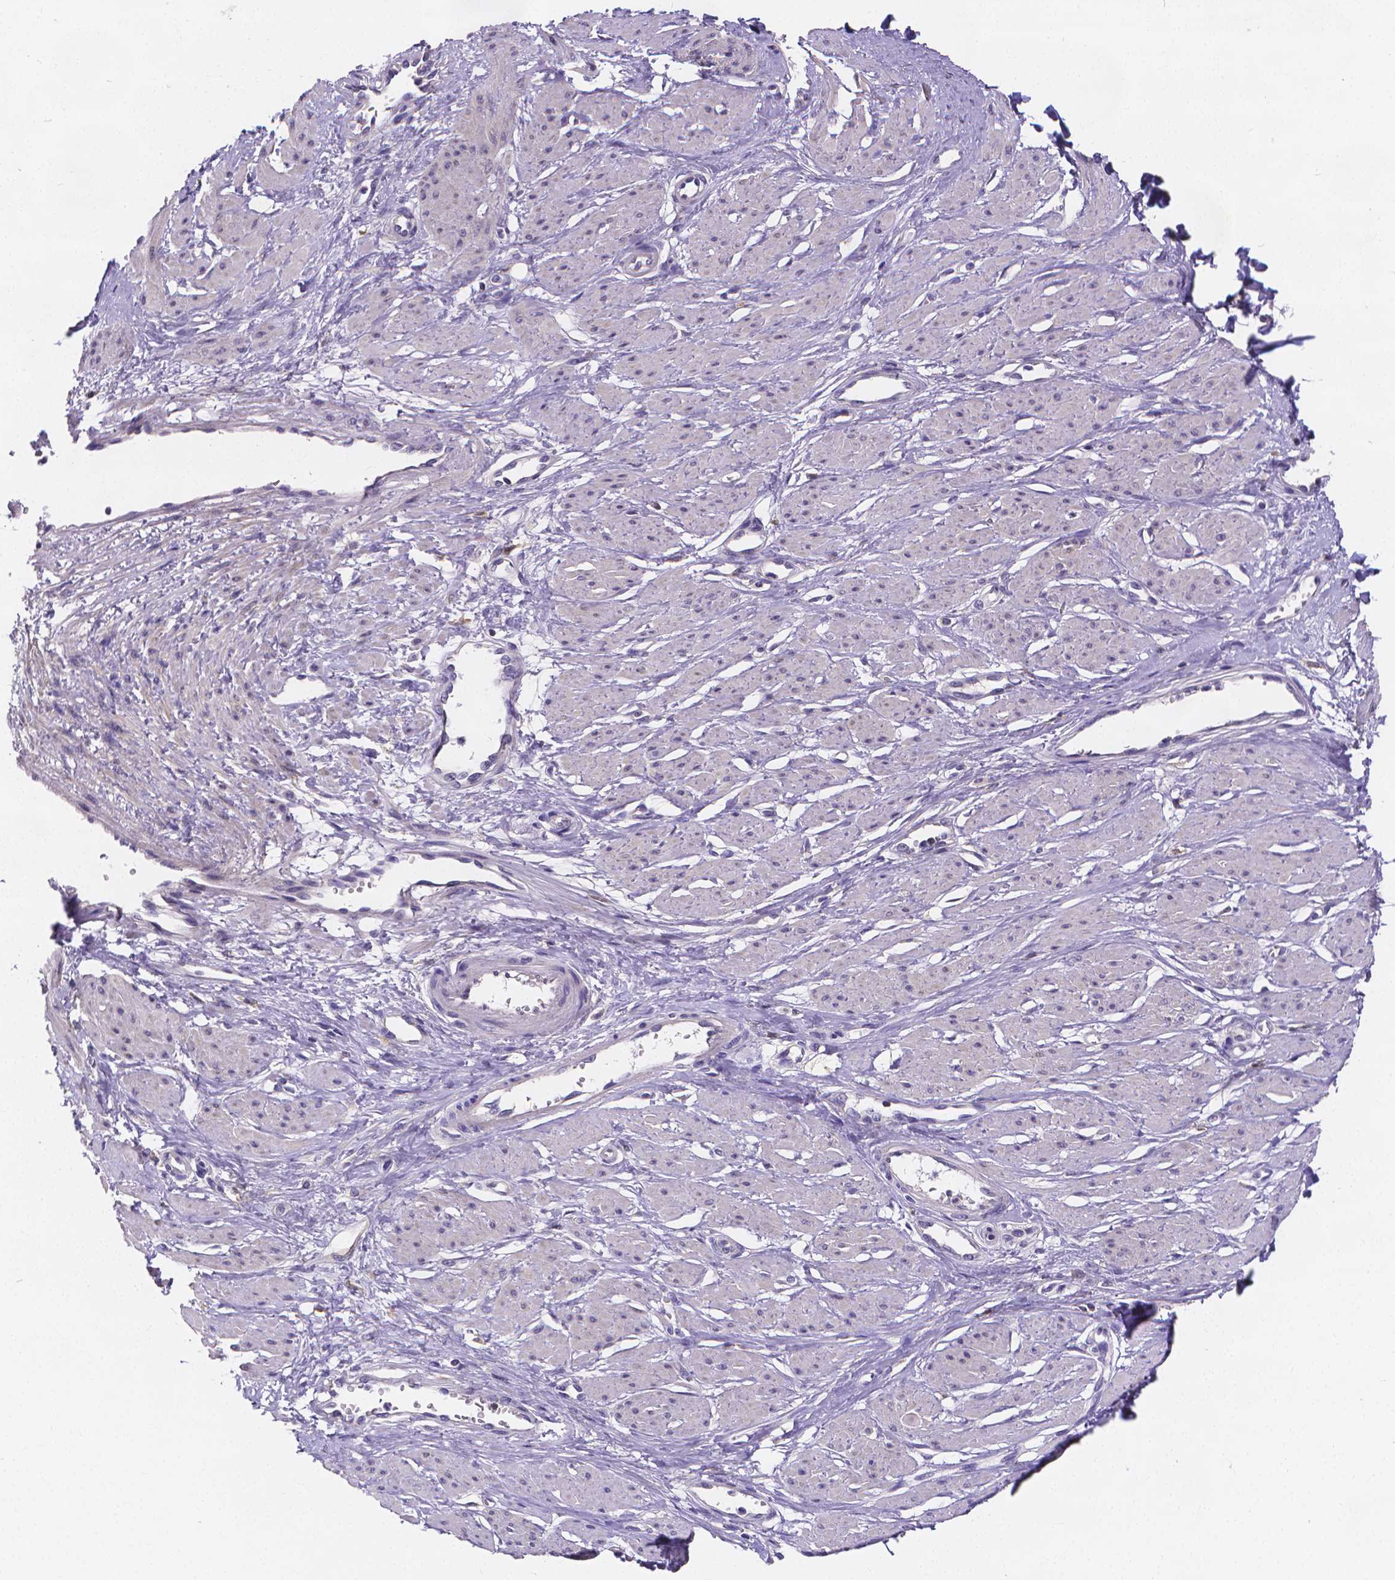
{"staining": {"intensity": "negative", "quantity": "none", "location": "none"}, "tissue": "smooth muscle", "cell_type": "Smooth muscle cells", "image_type": "normal", "snomed": [{"axis": "morphology", "description": "Normal tissue, NOS"}, {"axis": "topography", "description": "Smooth muscle"}, {"axis": "topography", "description": "Uterus"}], "caption": "DAB immunohistochemical staining of unremarkable smooth muscle reveals no significant positivity in smooth muscle cells.", "gene": "GLRB", "patient": {"sex": "female", "age": 39}}